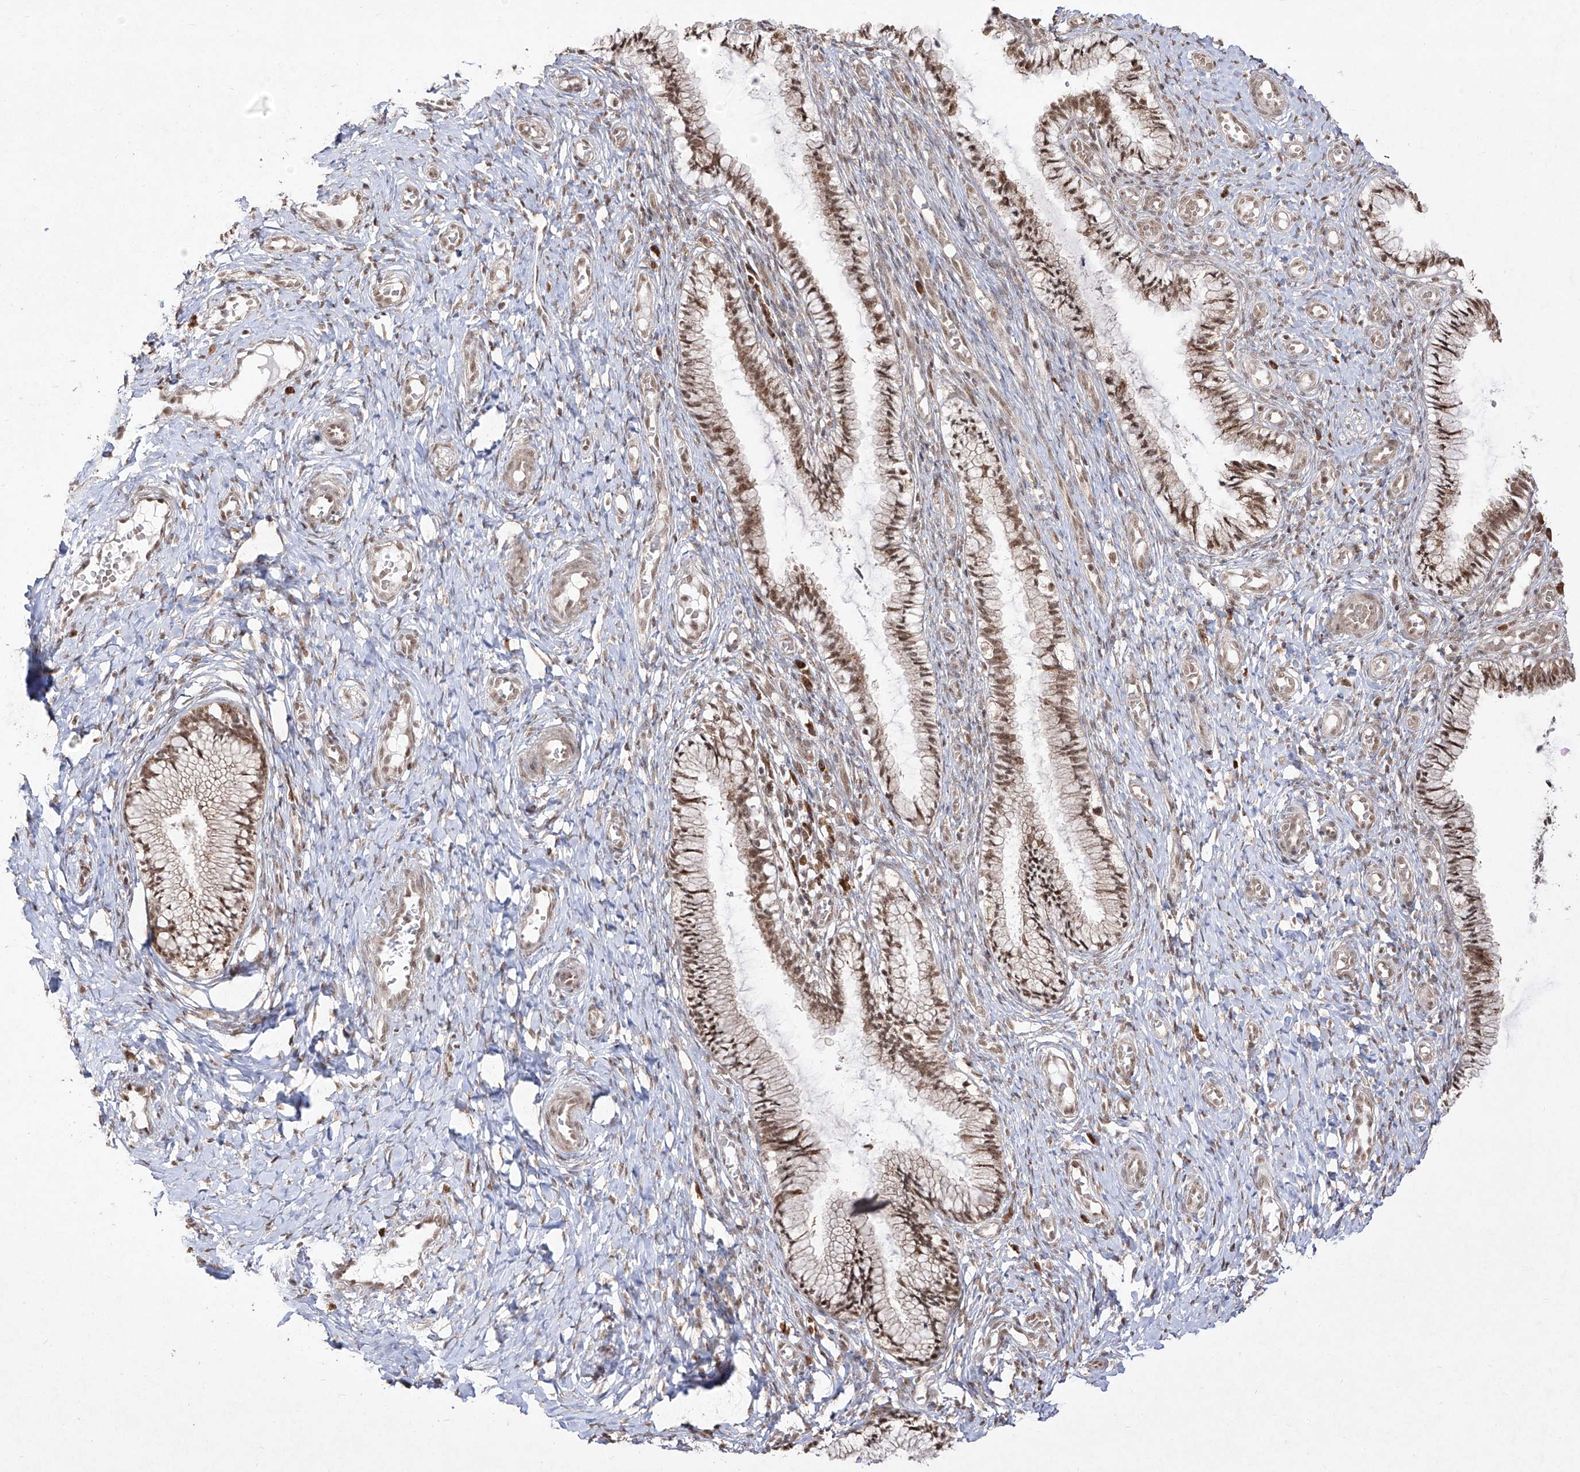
{"staining": {"intensity": "moderate", "quantity": "25%-75%", "location": "nuclear"}, "tissue": "cervix", "cell_type": "Glandular cells", "image_type": "normal", "snomed": [{"axis": "morphology", "description": "Normal tissue, NOS"}, {"axis": "topography", "description": "Cervix"}], "caption": "Normal cervix demonstrates moderate nuclear expression in about 25%-75% of glandular cells.", "gene": "SNRNP27", "patient": {"sex": "female", "age": 27}}